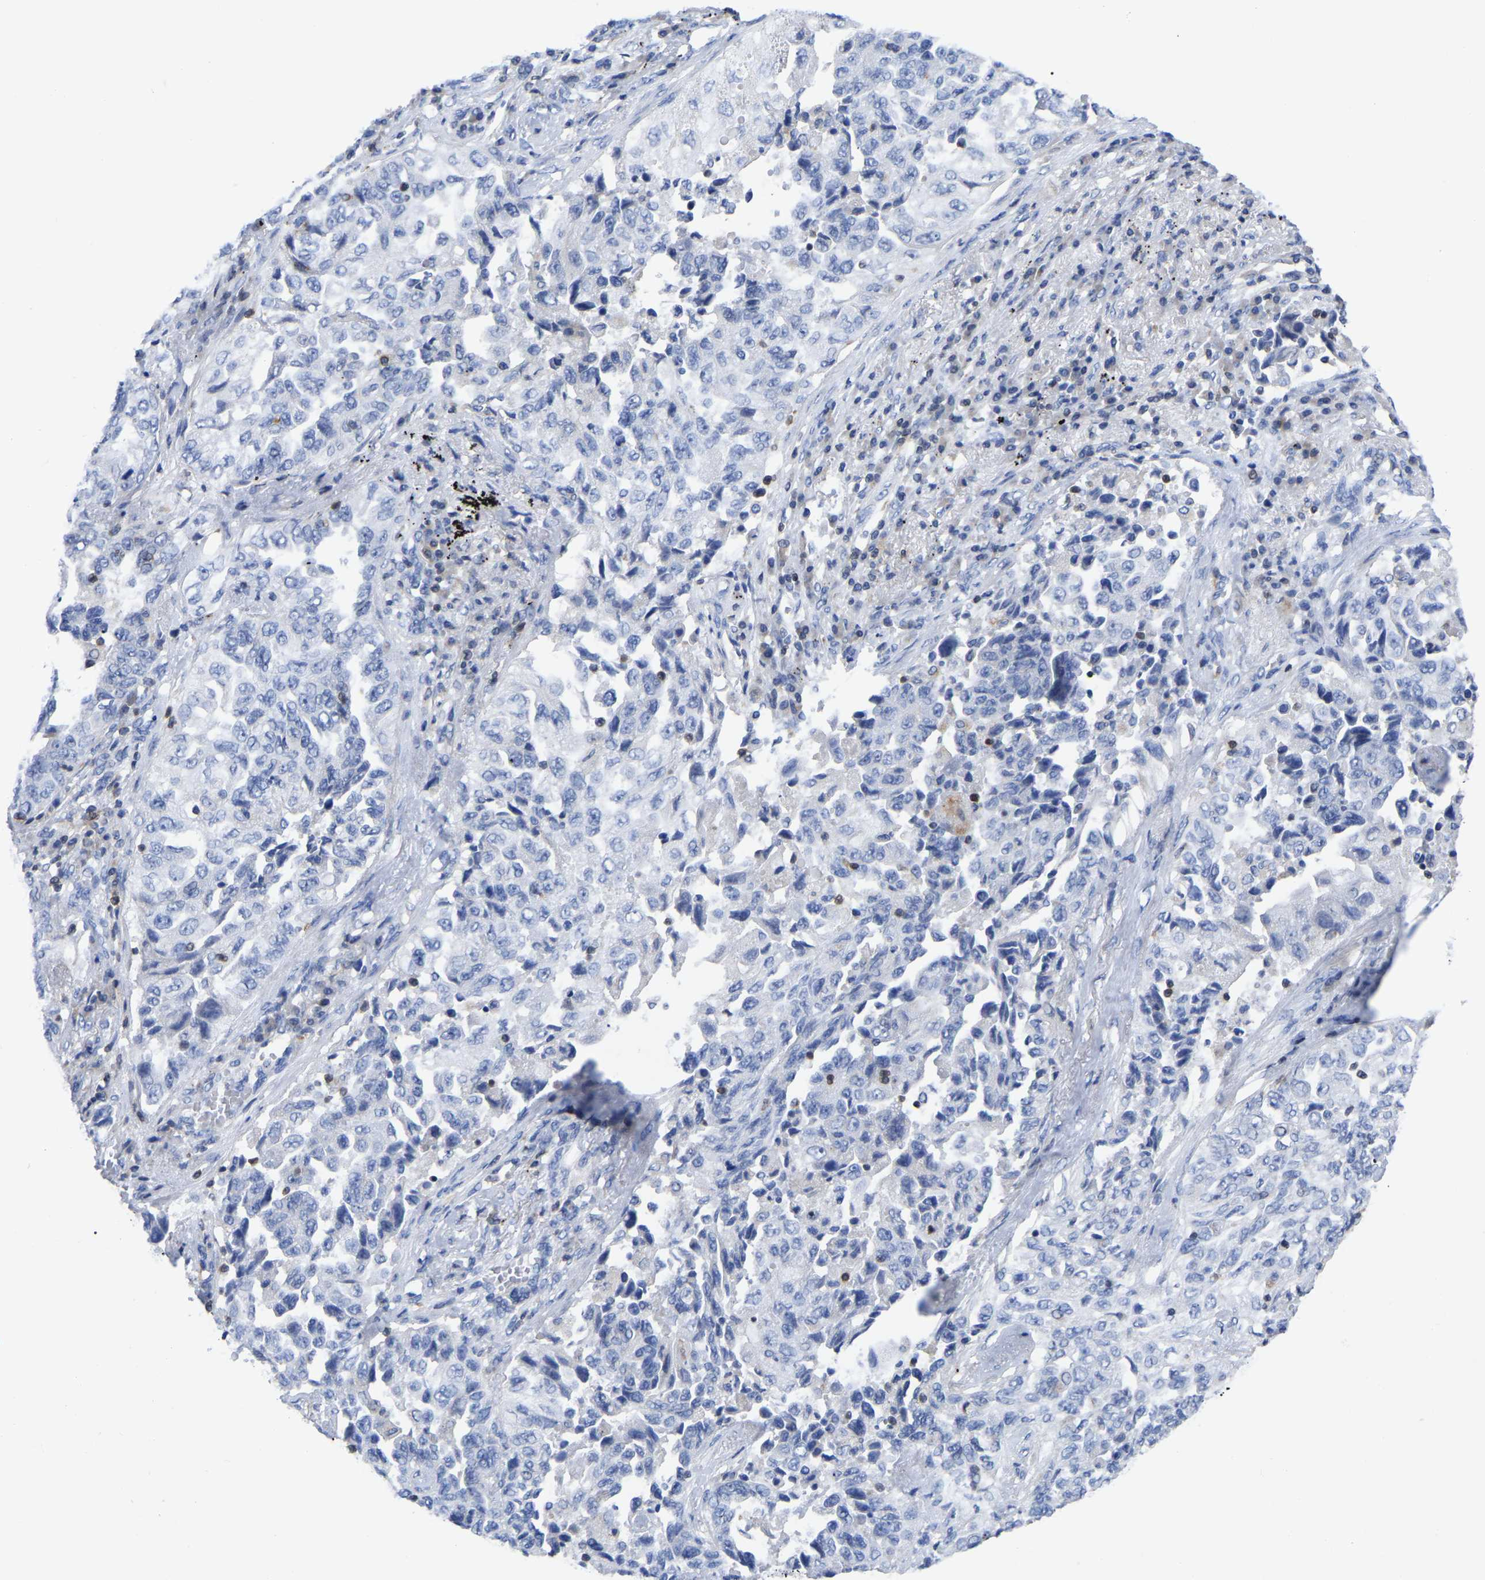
{"staining": {"intensity": "negative", "quantity": "none", "location": "none"}, "tissue": "lung cancer", "cell_type": "Tumor cells", "image_type": "cancer", "snomed": [{"axis": "morphology", "description": "Adenocarcinoma, NOS"}, {"axis": "topography", "description": "Lung"}], "caption": "IHC histopathology image of lung adenocarcinoma stained for a protein (brown), which demonstrates no staining in tumor cells. (DAB (3,3'-diaminobenzidine) IHC with hematoxylin counter stain).", "gene": "PTPN7", "patient": {"sex": "female", "age": 51}}